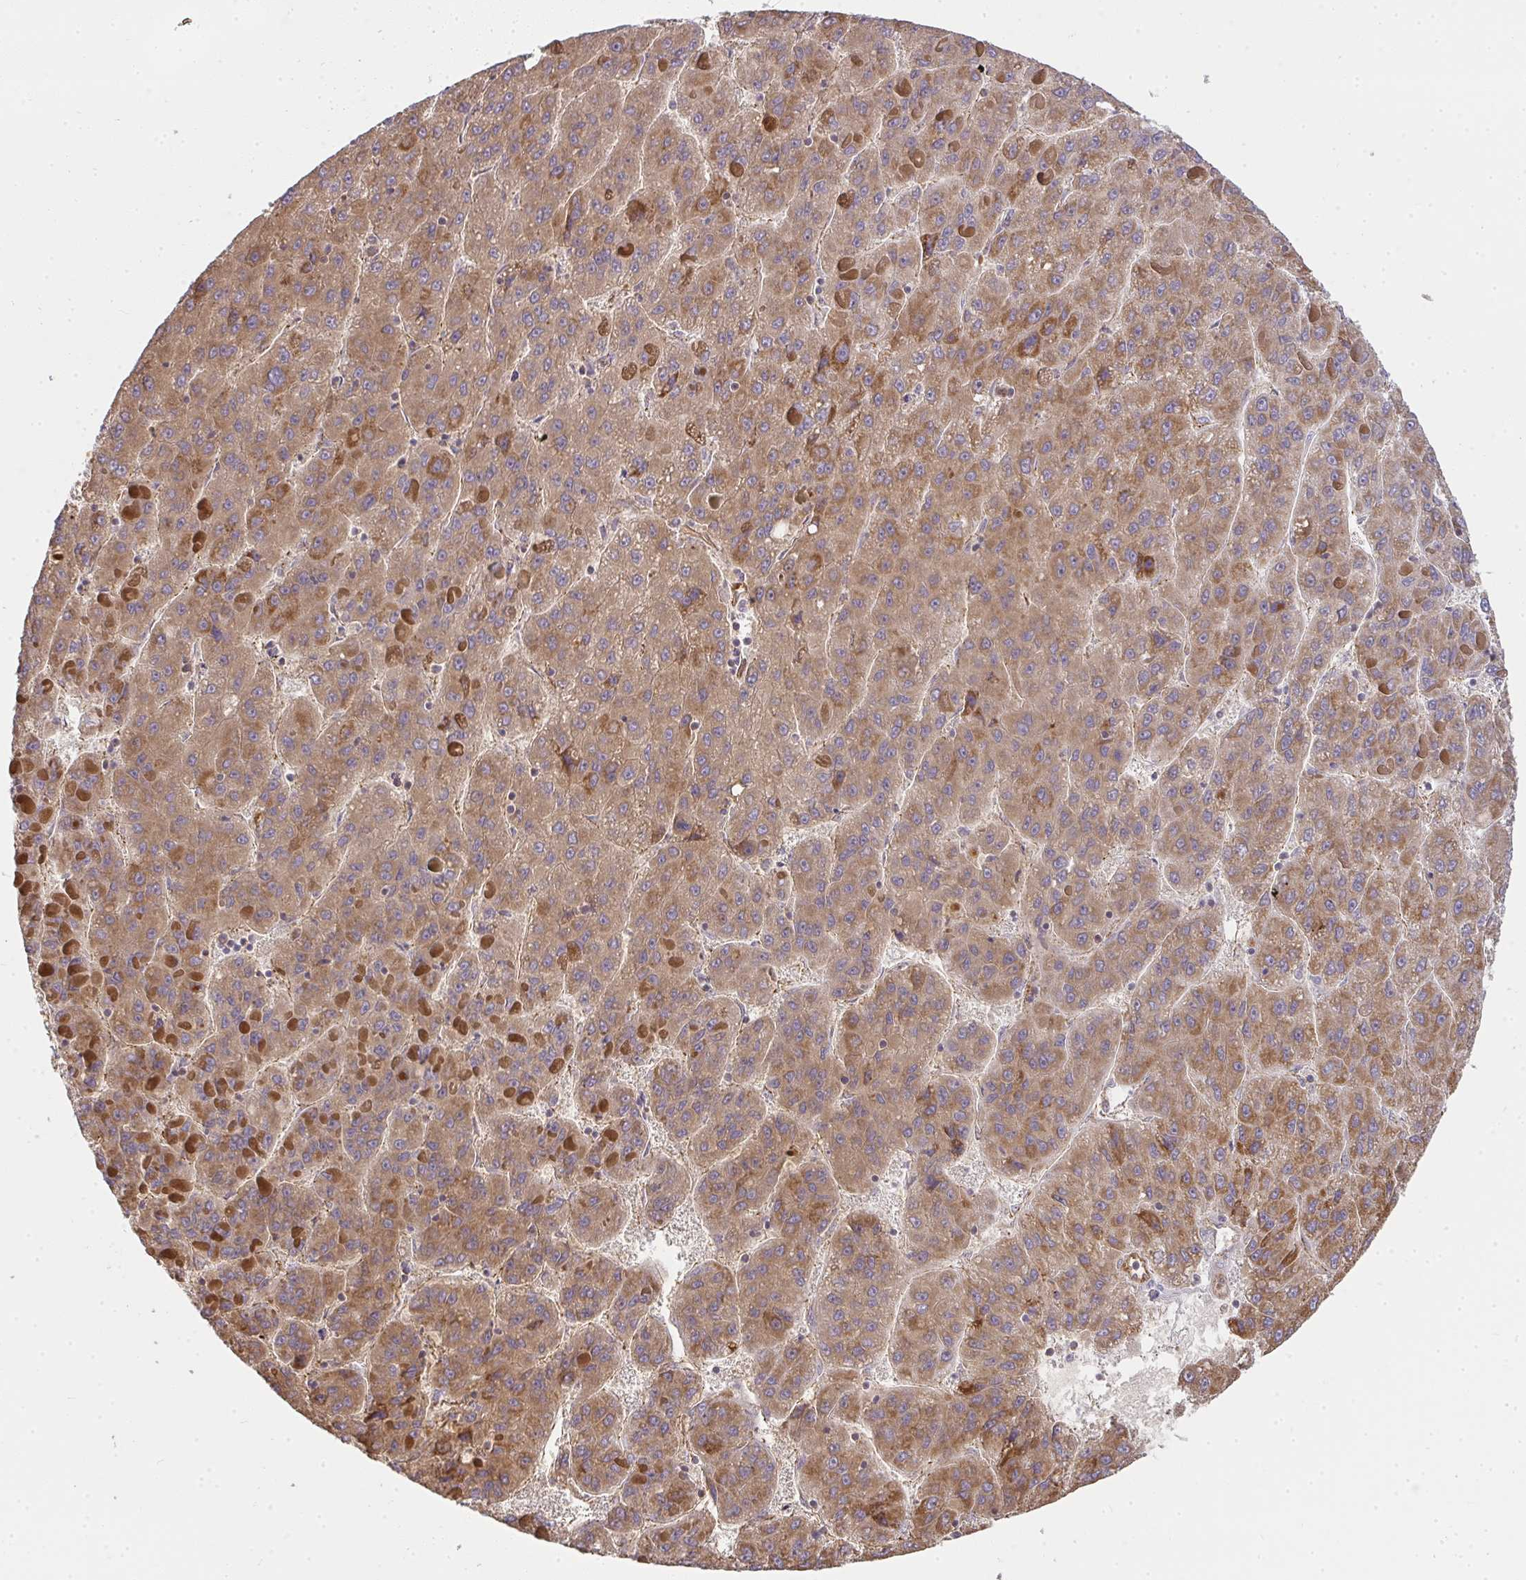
{"staining": {"intensity": "moderate", "quantity": ">75%", "location": "cytoplasmic/membranous"}, "tissue": "liver cancer", "cell_type": "Tumor cells", "image_type": "cancer", "snomed": [{"axis": "morphology", "description": "Carcinoma, Hepatocellular, NOS"}, {"axis": "topography", "description": "Liver"}], "caption": "Immunohistochemistry photomicrograph of liver cancer stained for a protein (brown), which reveals medium levels of moderate cytoplasmic/membranous positivity in approximately >75% of tumor cells.", "gene": "B4GALT6", "patient": {"sex": "female", "age": 82}}